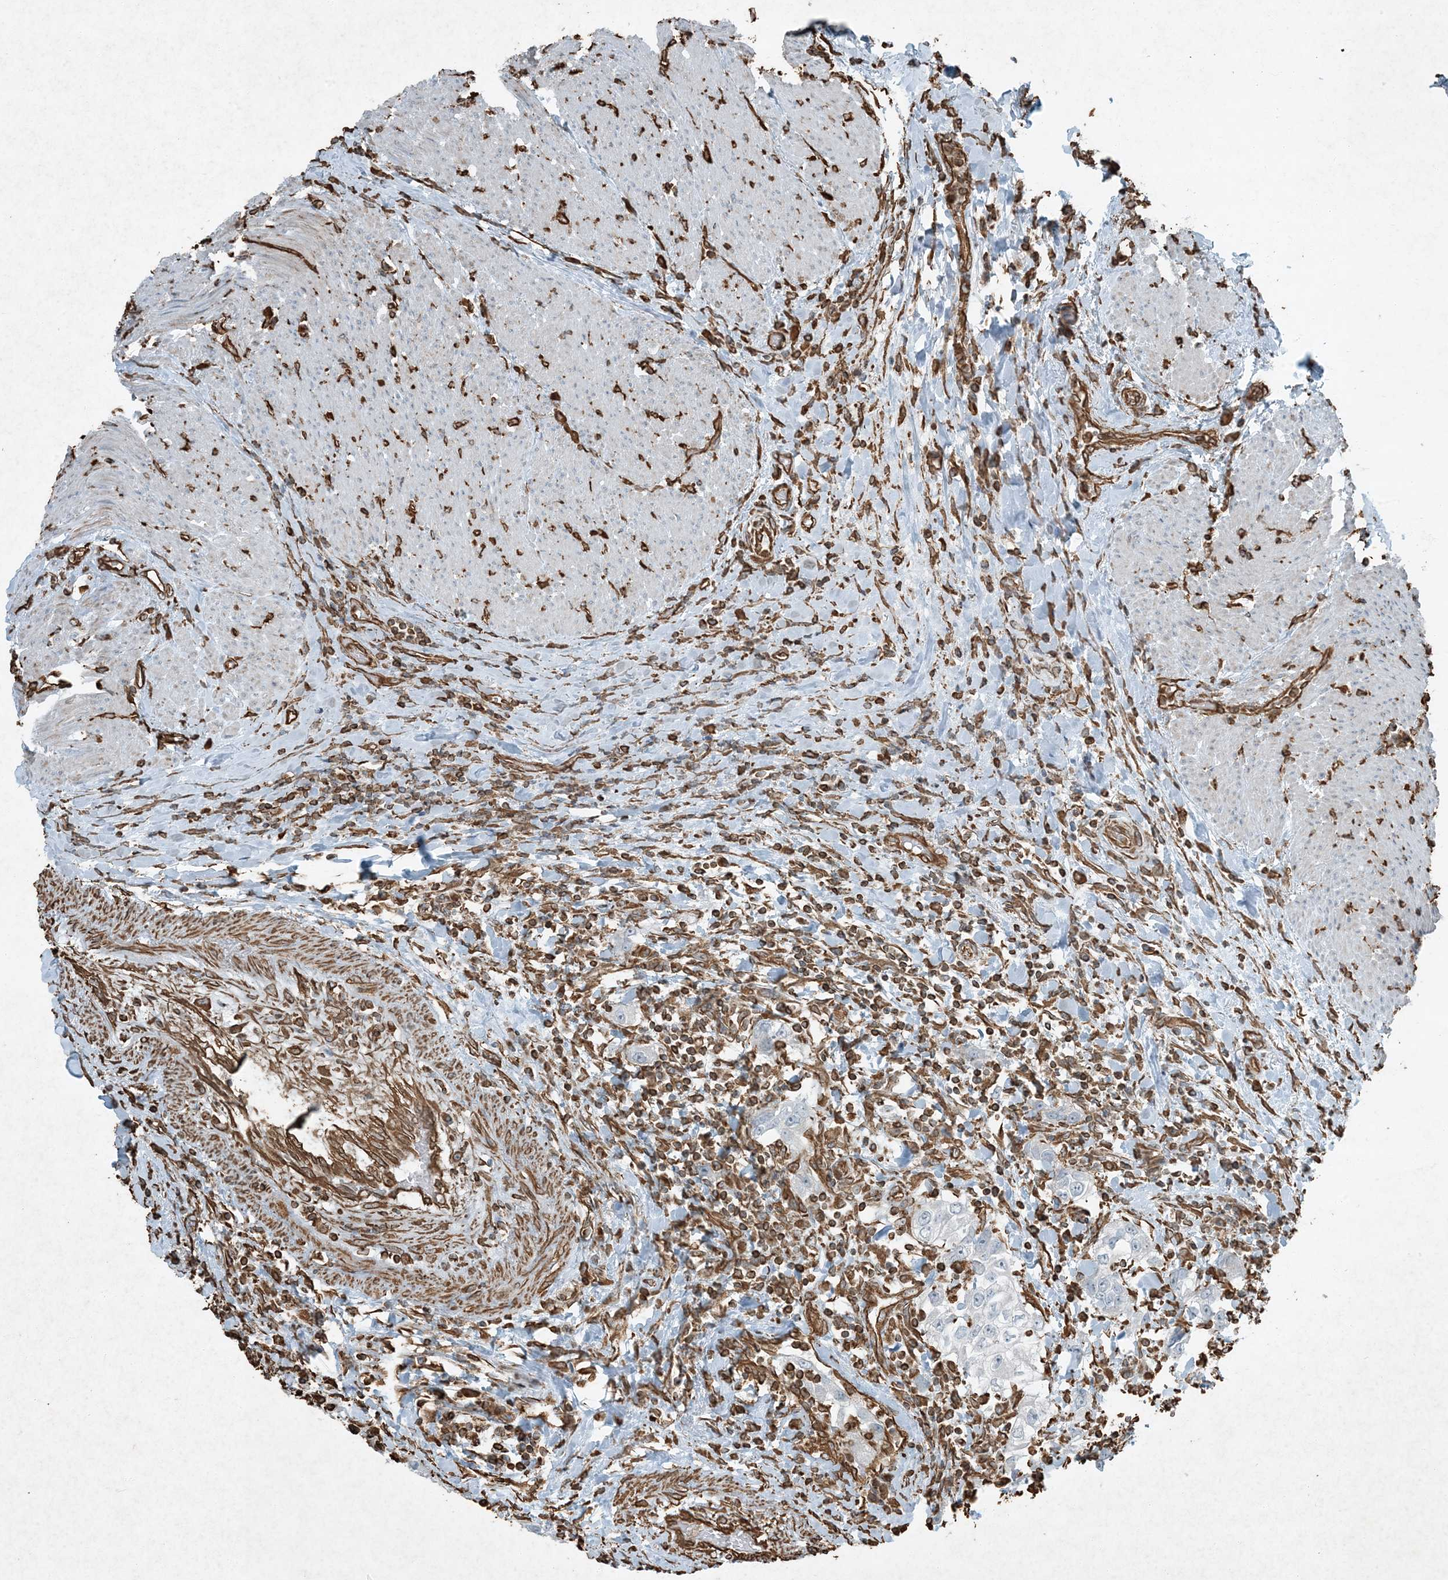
{"staining": {"intensity": "negative", "quantity": "none", "location": "none"}, "tissue": "urothelial cancer", "cell_type": "Tumor cells", "image_type": "cancer", "snomed": [{"axis": "morphology", "description": "Urothelial carcinoma, High grade"}, {"axis": "topography", "description": "Urinary bladder"}], "caption": "Urothelial cancer was stained to show a protein in brown. There is no significant positivity in tumor cells. (DAB (3,3'-diaminobenzidine) IHC, high magnification).", "gene": "RYK", "patient": {"sex": "female", "age": 80}}